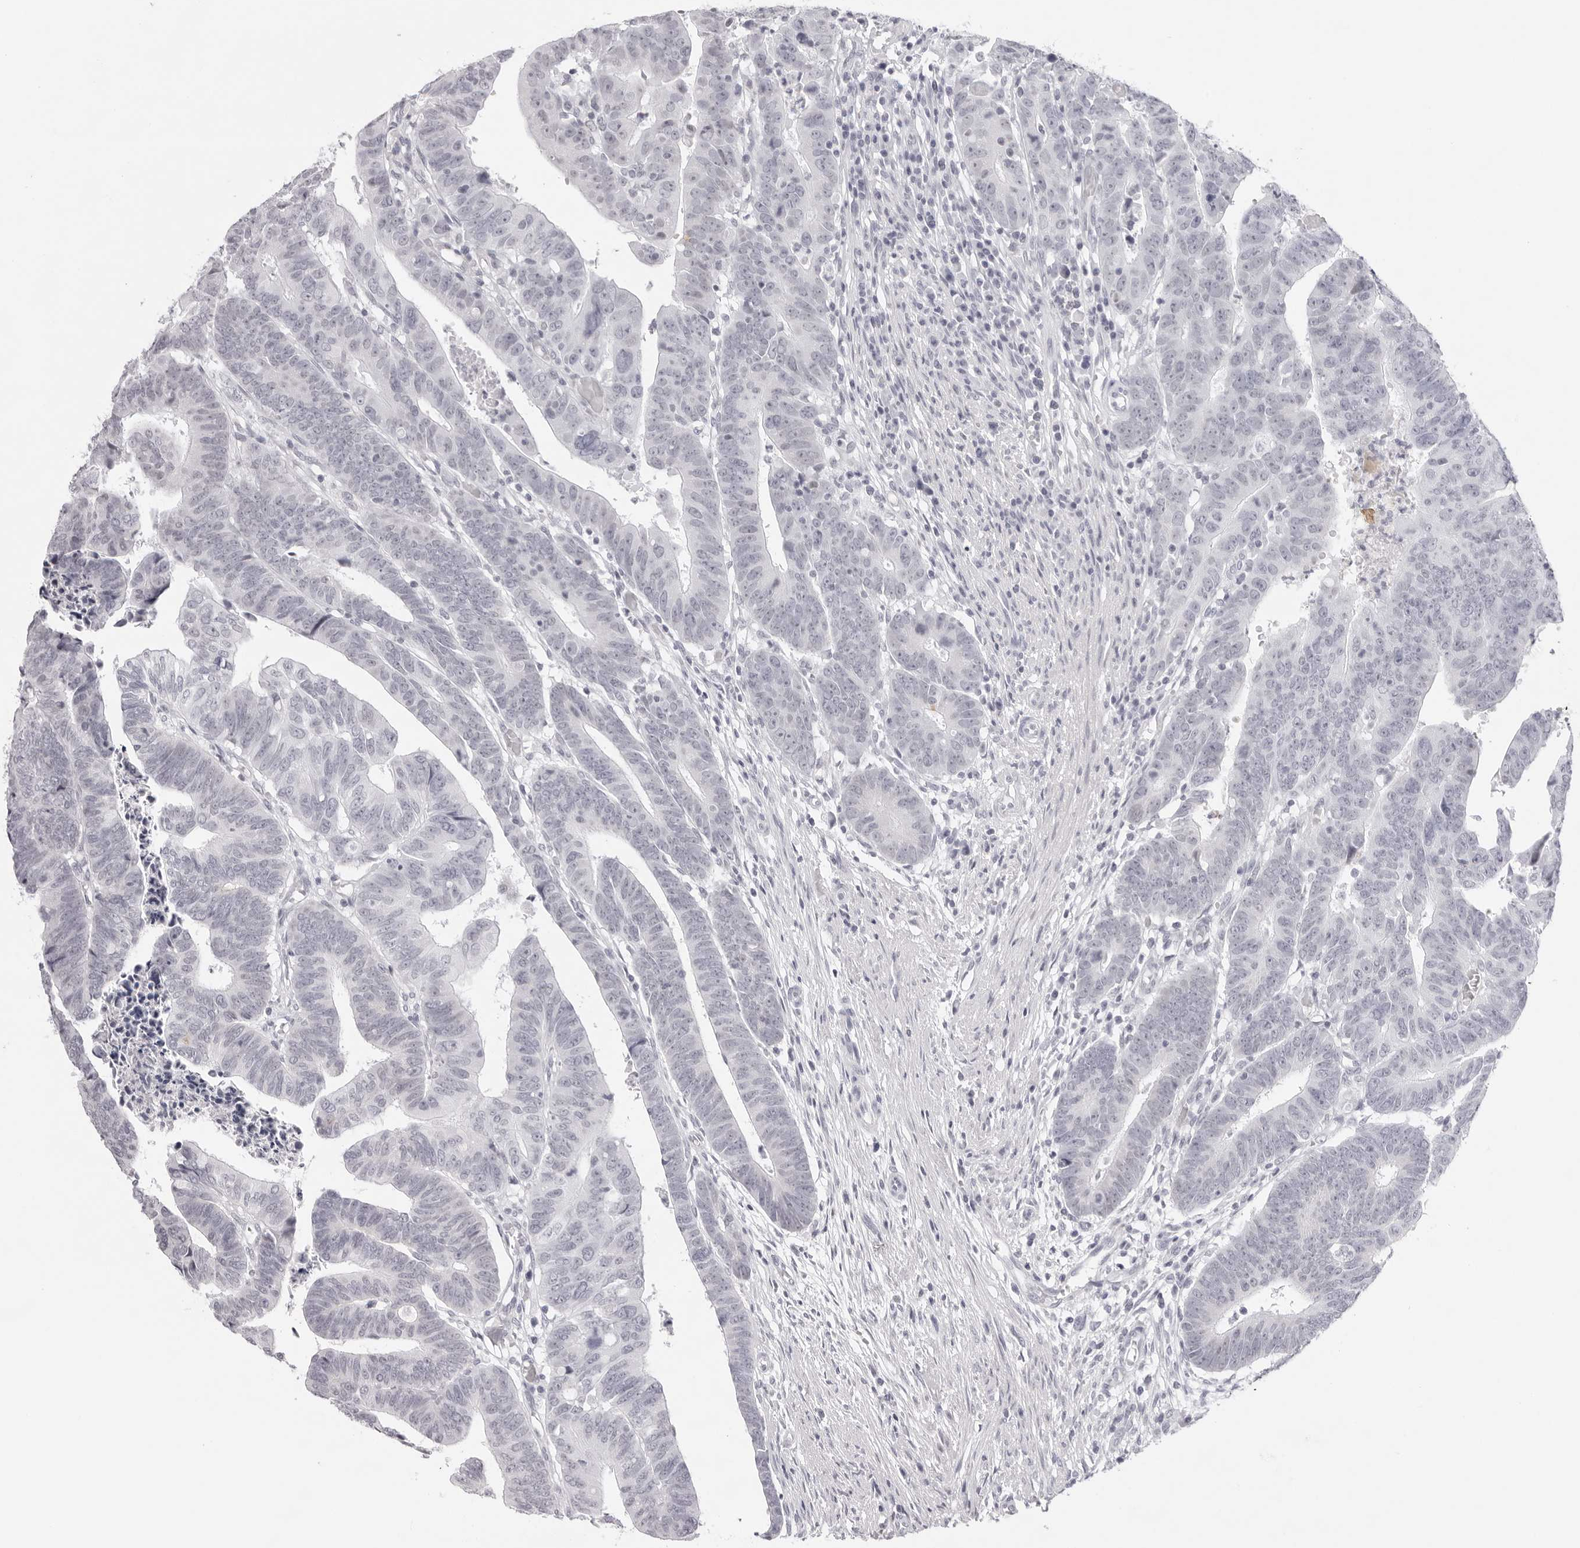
{"staining": {"intensity": "negative", "quantity": "none", "location": "none"}, "tissue": "colorectal cancer", "cell_type": "Tumor cells", "image_type": "cancer", "snomed": [{"axis": "morphology", "description": "Adenocarcinoma, NOS"}, {"axis": "topography", "description": "Rectum"}], "caption": "Immunohistochemistry (IHC) of human colorectal adenocarcinoma reveals no positivity in tumor cells.", "gene": "KLK12", "patient": {"sex": "female", "age": 65}}